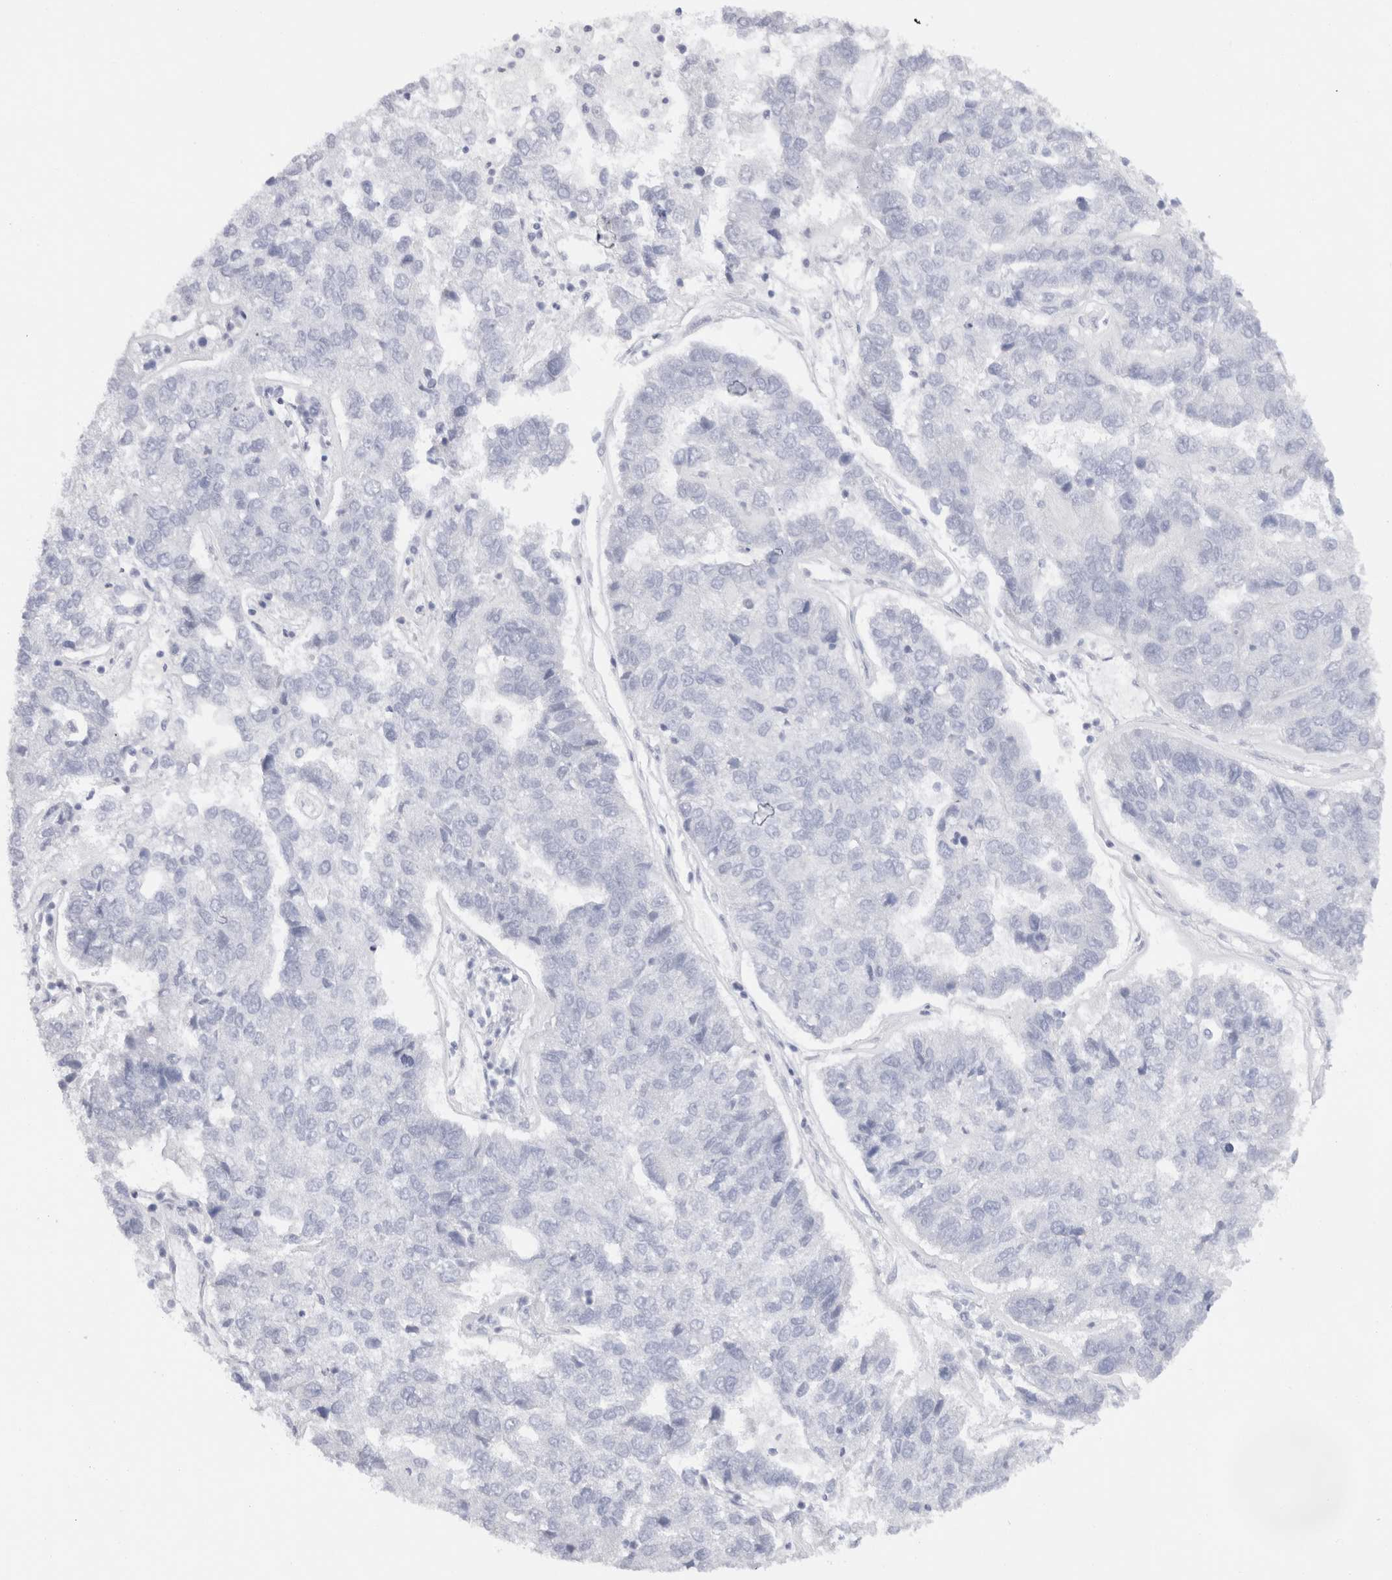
{"staining": {"intensity": "negative", "quantity": "none", "location": "none"}, "tissue": "pancreatic cancer", "cell_type": "Tumor cells", "image_type": "cancer", "snomed": [{"axis": "morphology", "description": "Adenocarcinoma, NOS"}, {"axis": "topography", "description": "Pancreas"}], "caption": "Protein analysis of pancreatic cancer displays no significant staining in tumor cells.", "gene": "C9orf50", "patient": {"sex": "female", "age": 61}}